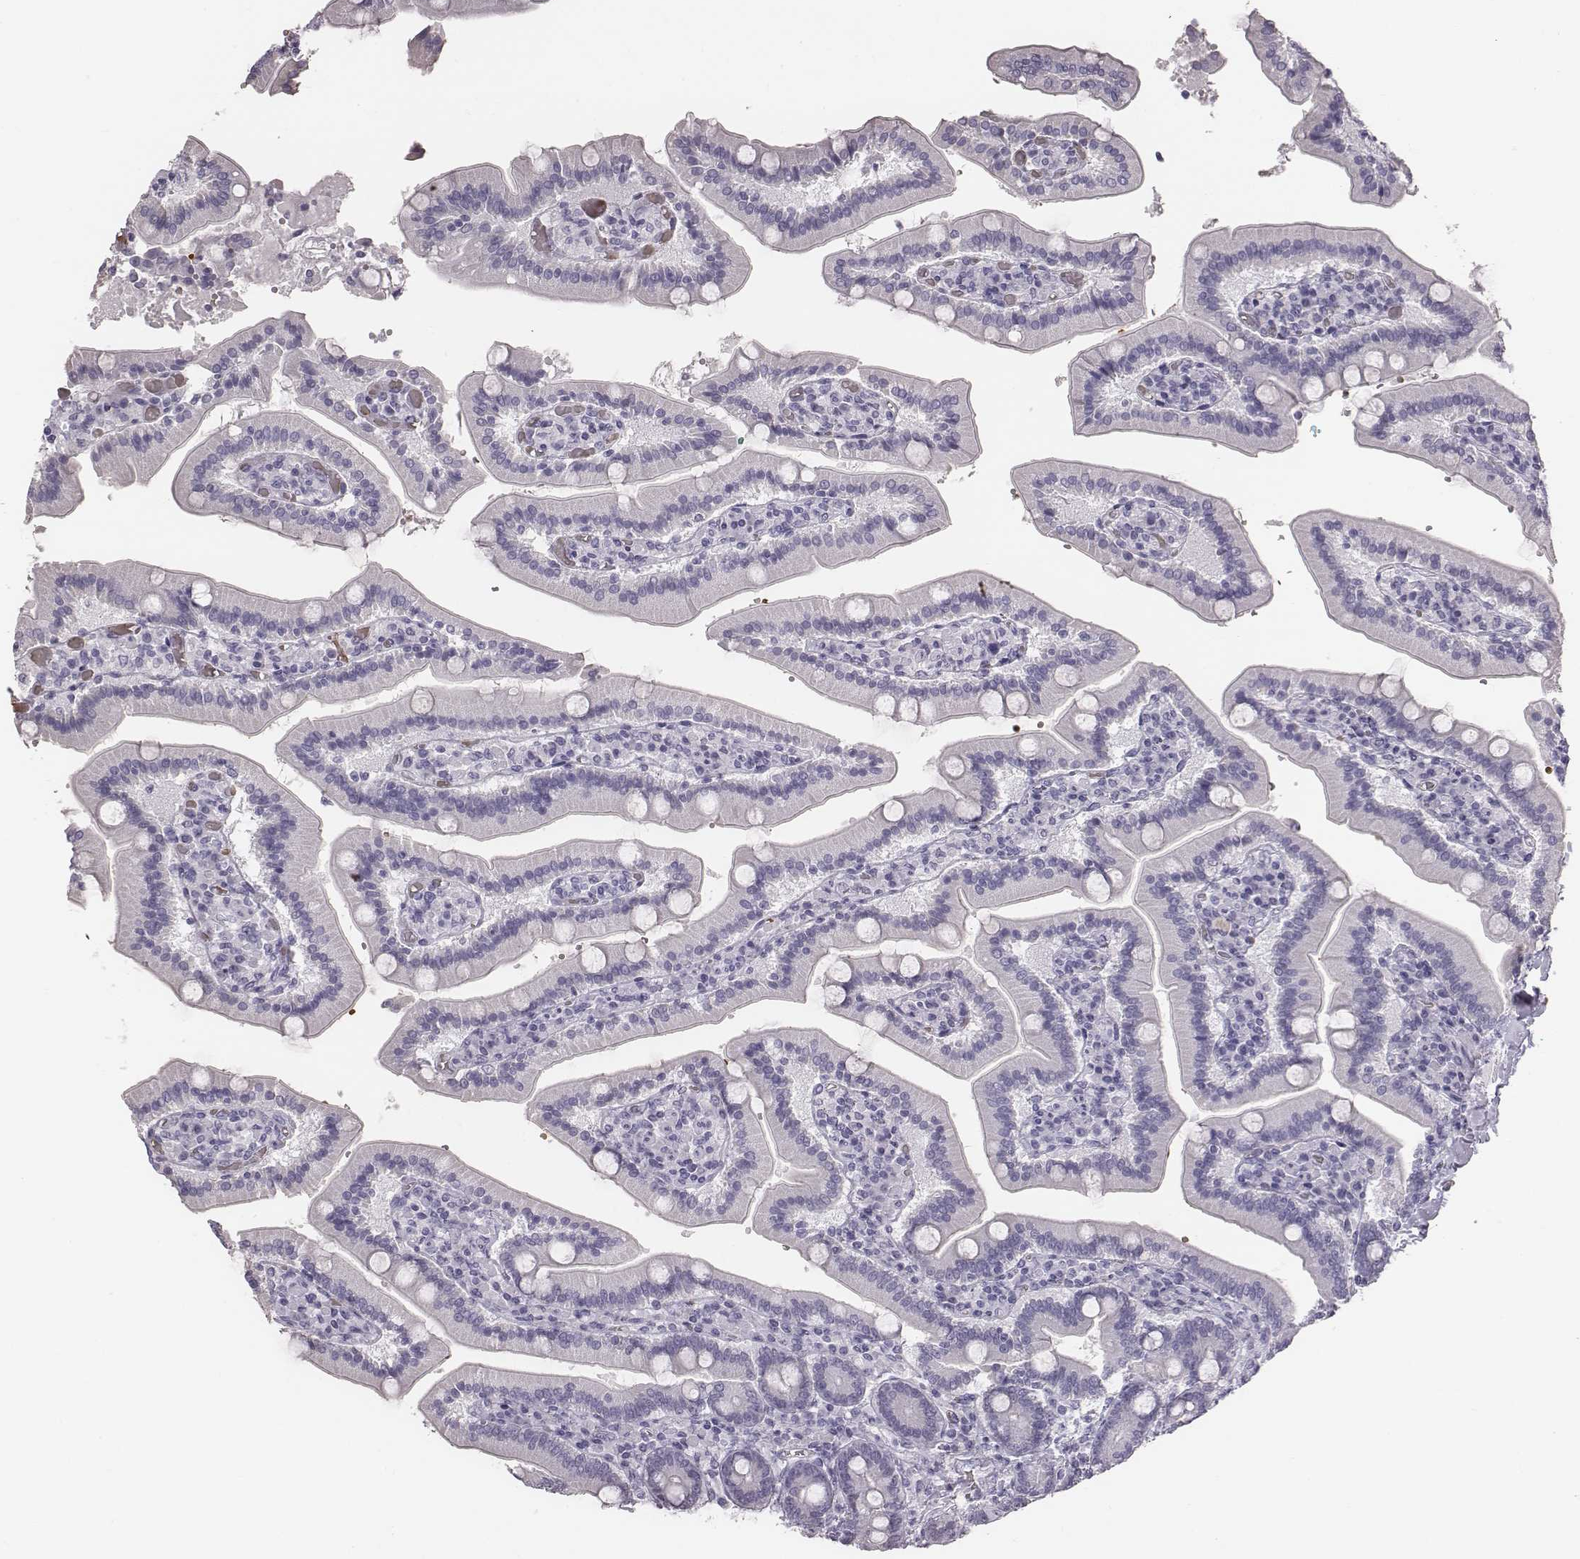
{"staining": {"intensity": "negative", "quantity": "none", "location": "none"}, "tissue": "duodenum", "cell_type": "Glandular cells", "image_type": "normal", "snomed": [{"axis": "morphology", "description": "Normal tissue, NOS"}, {"axis": "topography", "description": "Duodenum"}], "caption": "Immunohistochemistry image of unremarkable duodenum: human duodenum stained with DAB (3,3'-diaminobenzidine) displays no significant protein staining in glandular cells.", "gene": "HBZ", "patient": {"sex": "female", "age": 62}}